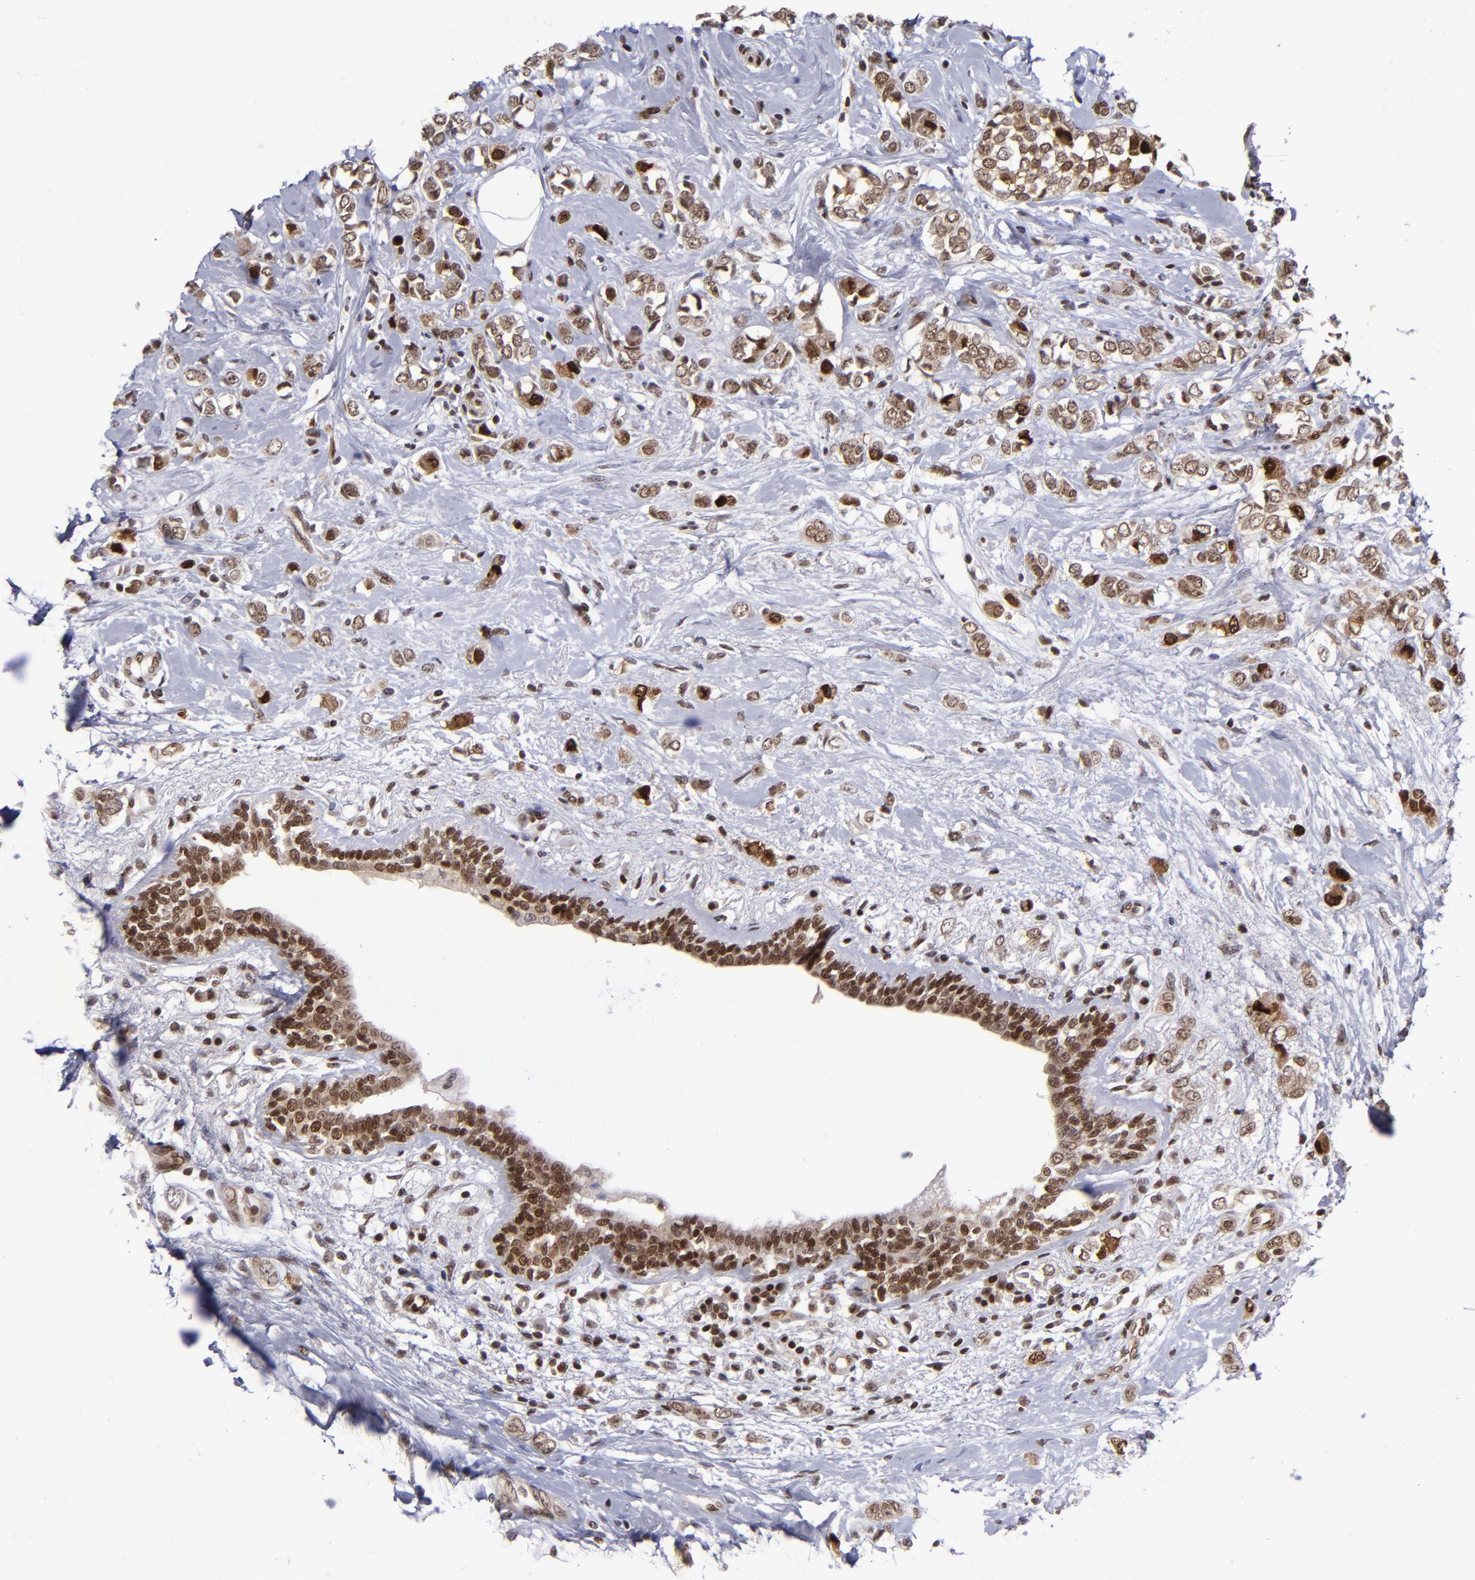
{"staining": {"intensity": "strong", "quantity": ">75%", "location": "cytoplasmic/membranous,nuclear"}, "tissue": "breast cancer", "cell_type": "Tumor cells", "image_type": "cancer", "snomed": [{"axis": "morphology", "description": "Normal tissue, NOS"}, {"axis": "morphology", "description": "Lobular carcinoma"}, {"axis": "topography", "description": "Breast"}], "caption": "Brown immunohistochemical staining in breast cancer shows strong cytoplasmic/membranous and nuclear staining in about >75% of tumor cells.", "gene": "MGMT", "patient": {"sex": "female", "age": 47}}